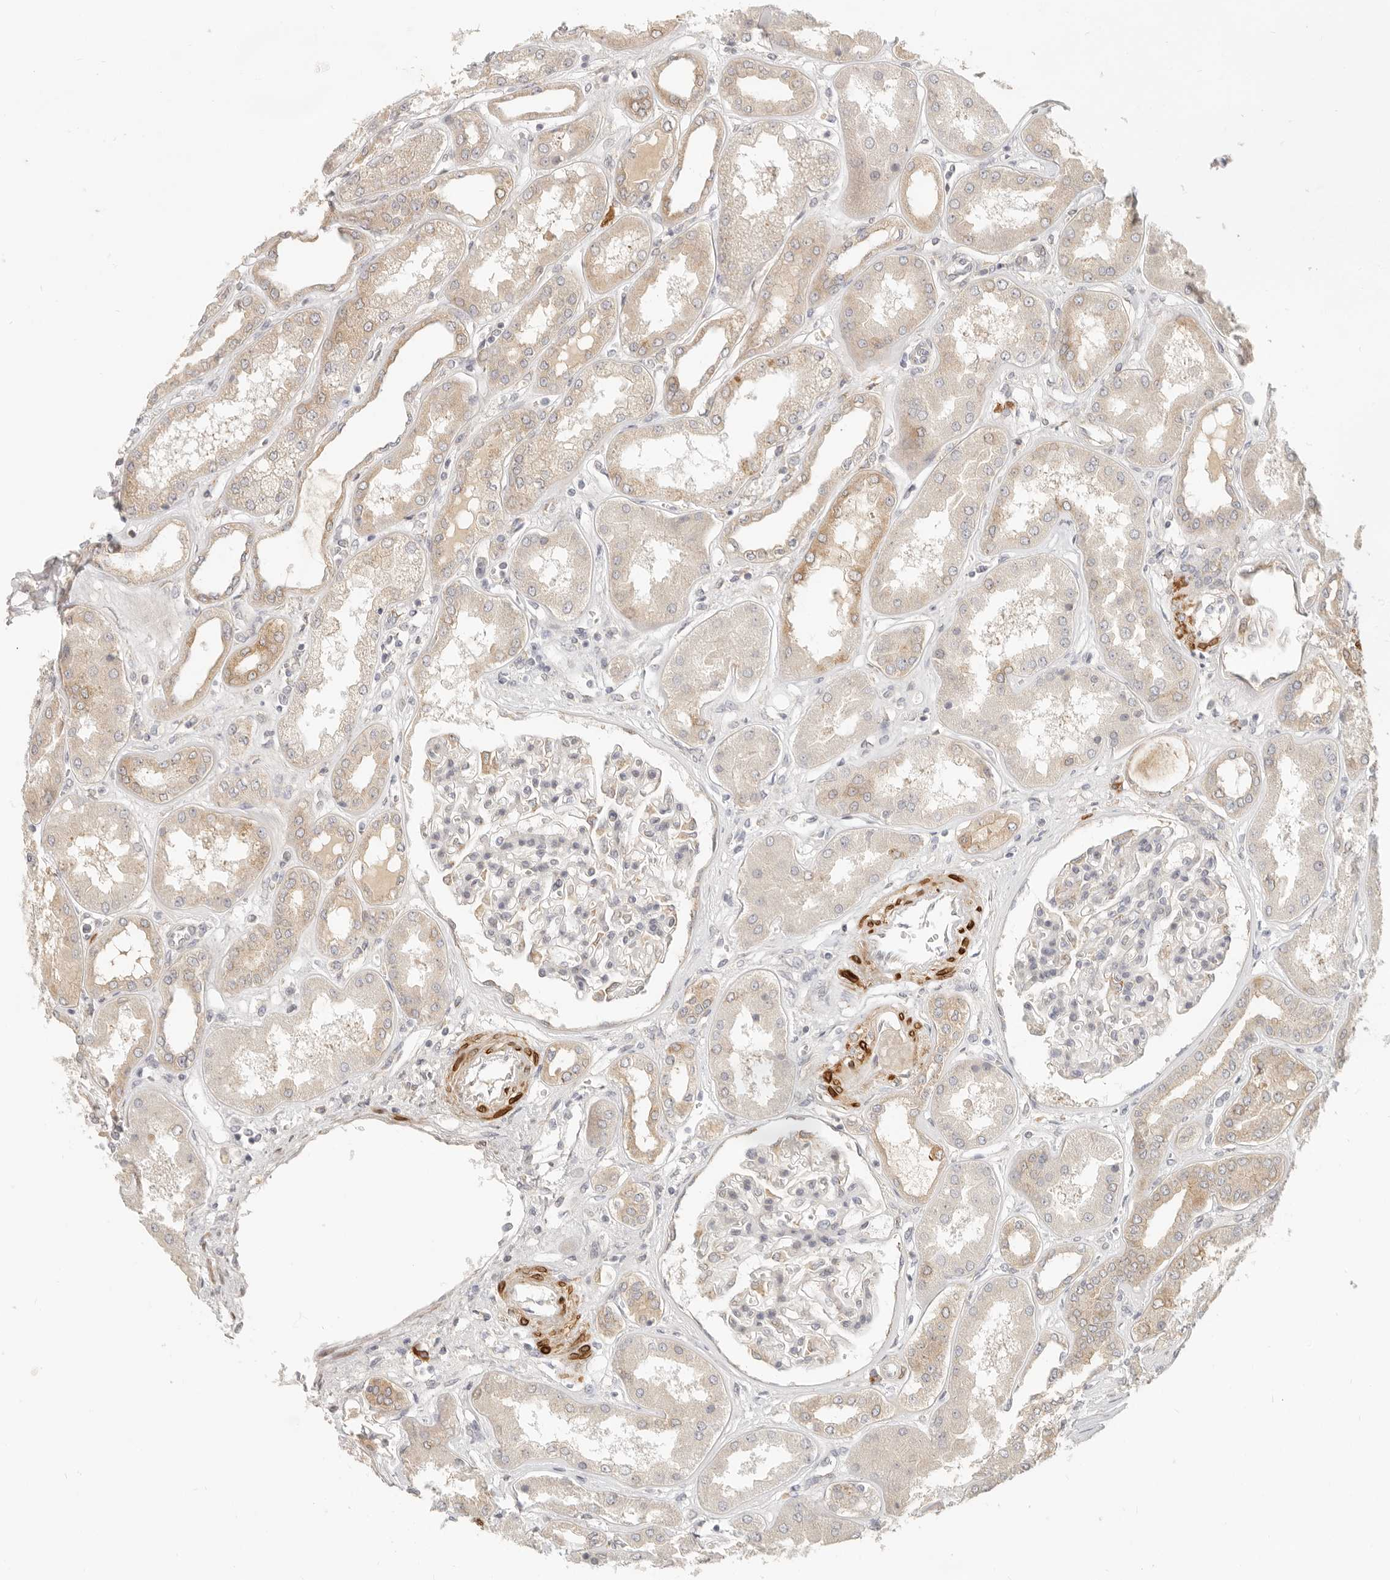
{"staining": {"intensity": "weak", "quantity": "<25%", "location": "cytoplasmic/membranous"}, "tissue": "kidney", "cell_type": "Cells in glomeruli", "image_type": "normal", "snomed": [{"axis": "morphology", "description": "Normal tissue, NOS"}, {"axis": "topography", "description": "Kidney"}], "caption": "Human kidney stained for a protein using immunohistochemistry demonstrates no positivity in cells in glomeruli.", "gene": "PABPC4", "patient": {"sex": "female", "age": 56}}